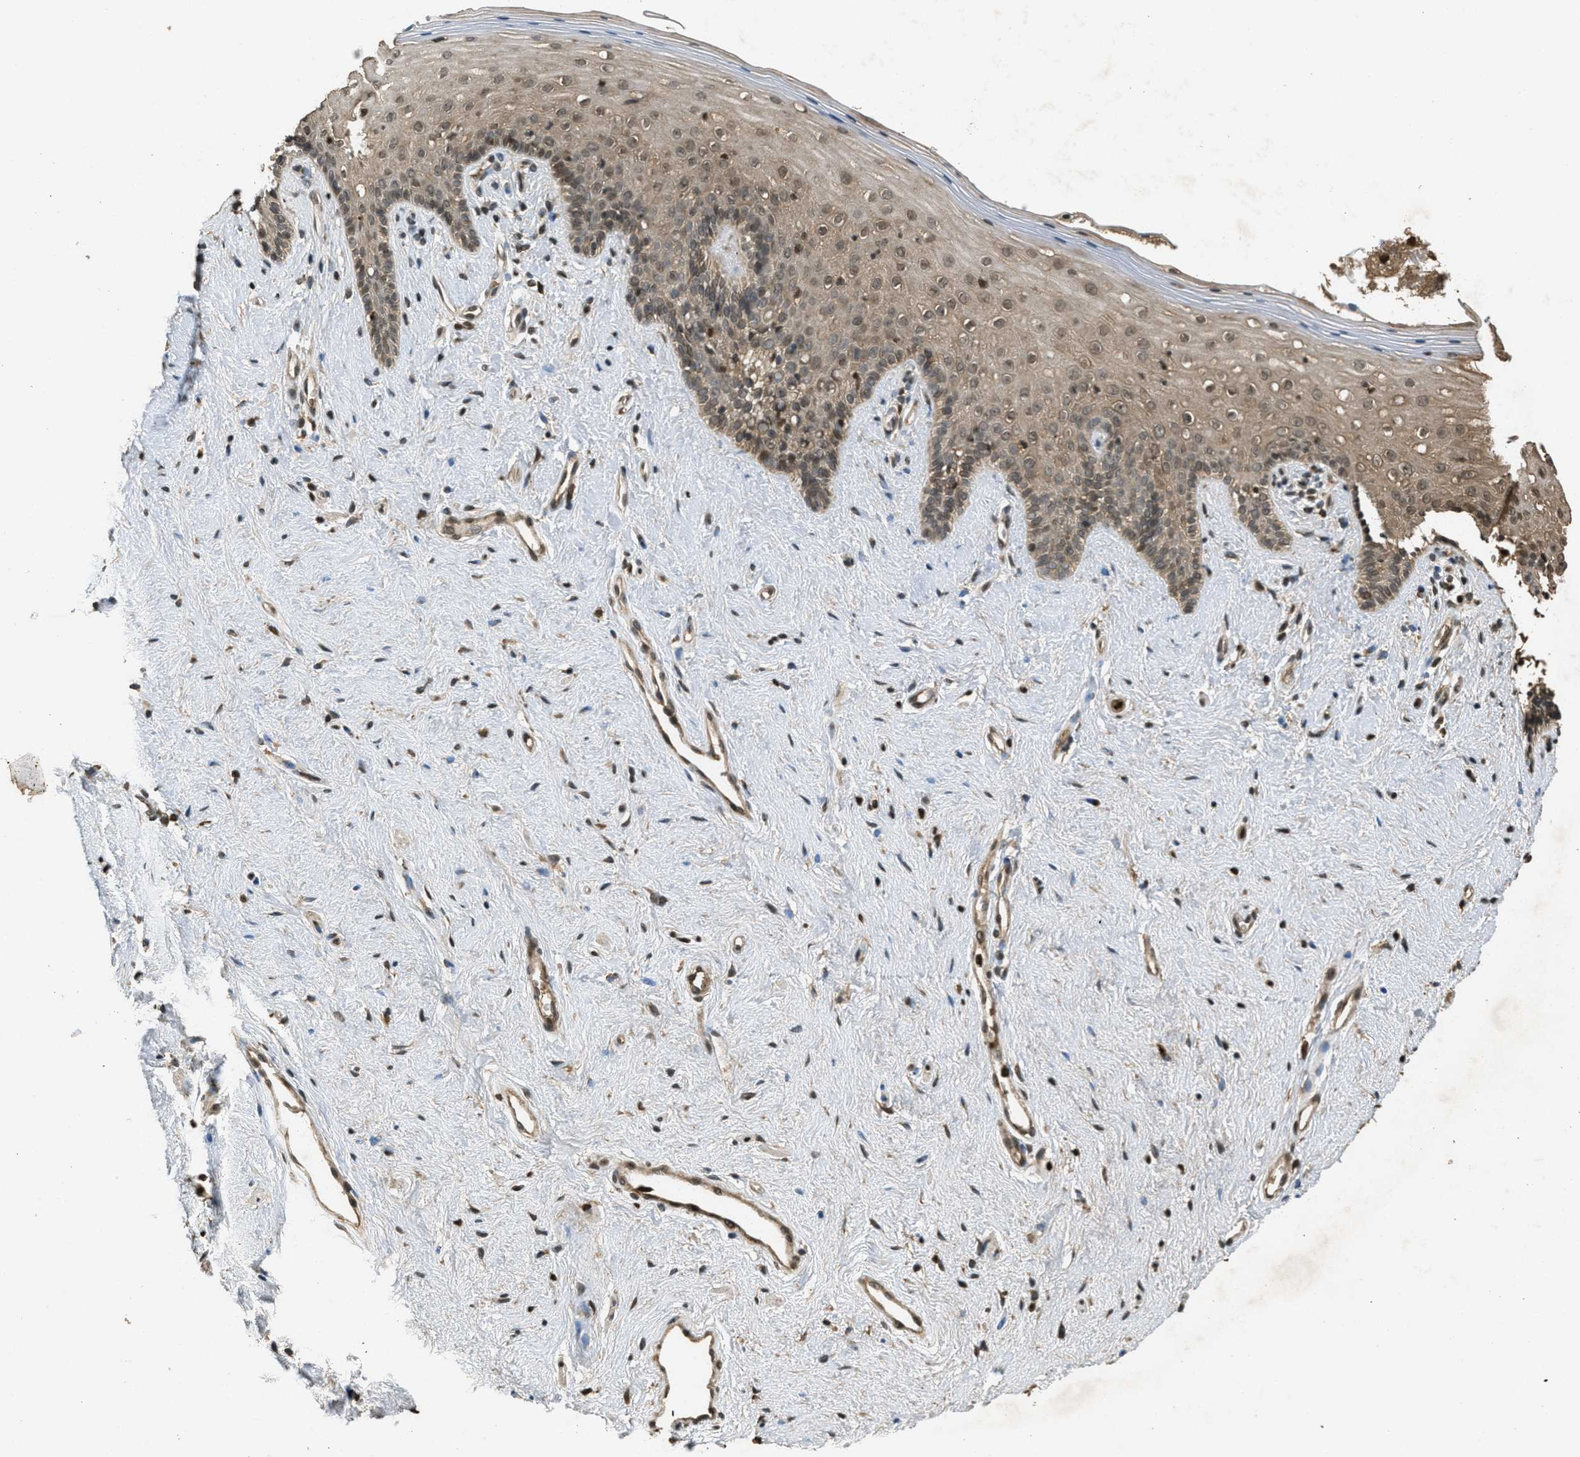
{"staining": {"intensity": "moderate", "quantity": ">75%", "location": "cytoplasmic/membranous,nuclear"}, "tissue": "vagina", "cell_type": "Squamous epithelial cells", "image_type": "normal", "snomed": [{"axis": "morphology", "description": "Normal tissue, NOS"}, {"axis": "topography", "description": "Vagina"}], "caption": "A histopathology image of vagina stained for a protein shows moderate cytoplasmic/membranous,nuclear brown staining in squamous epithelial cells. Immunohistochemistry (ihc) stains the protein of interest in brown and the nuclei are stained blue.", "gene": "ATG7", "patient": {"sex": "female", "age": 44}}